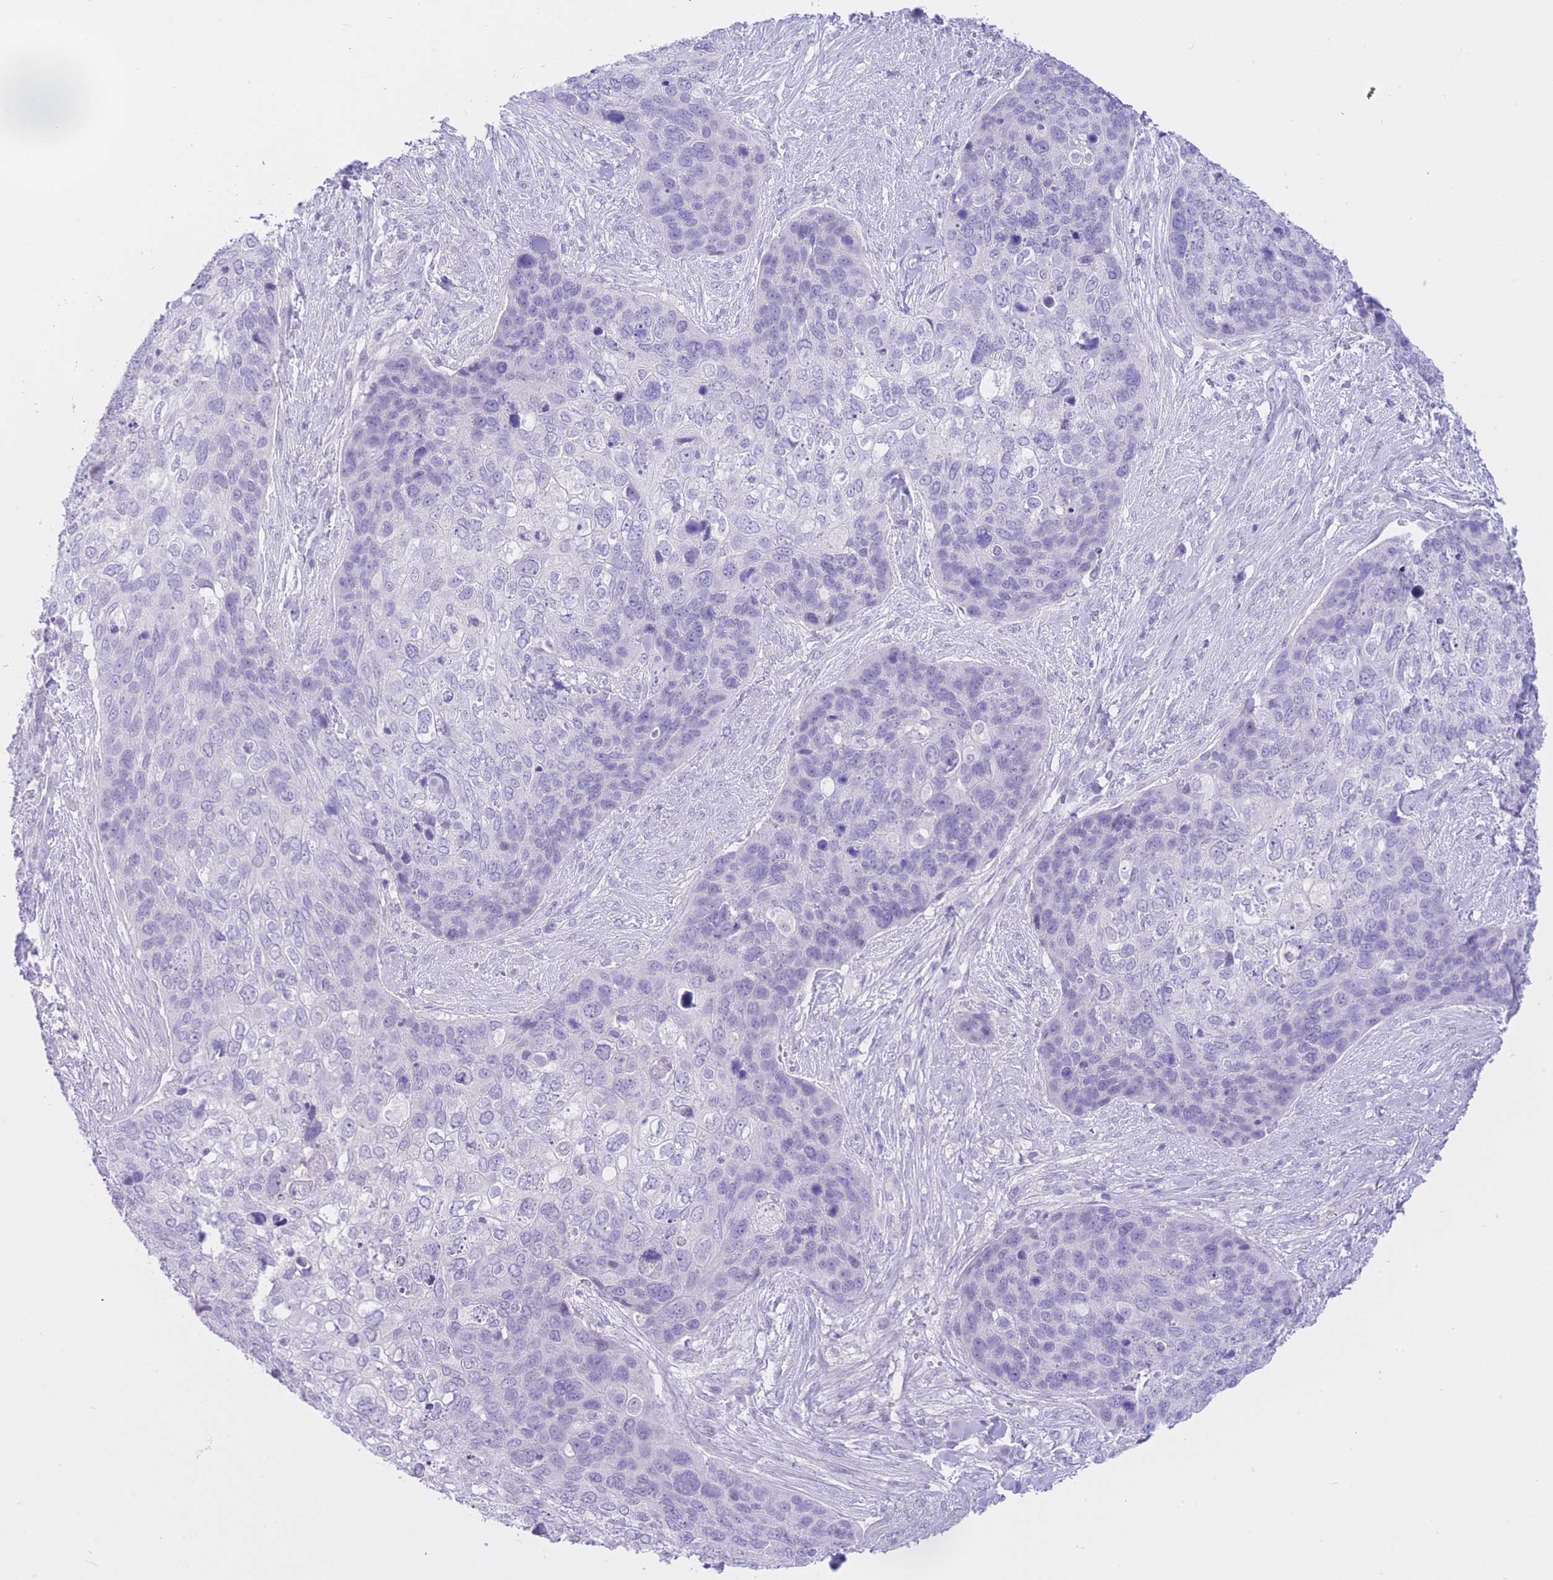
{"staining": {"intensity": "negative", "quantity": "none", "location": "none"}, "tissue": "skin cancer", "cell_type": "Tumor cells", "image_type": "cancer", "snomed": [{"axis": "morphology", "description": "Basal cell carcinoma"}, {"axis": "topography", "description": "Skin"}], "caption": "High magnification brightfield microscopy of skin cancer (basal cell carcinoma) stained with DAB (brown) and counterstained with hematoxylin (blue): tumor cells show no significant staining.", "gene": "ZNF212", "patient": {"sex": "female", "age": 74}}